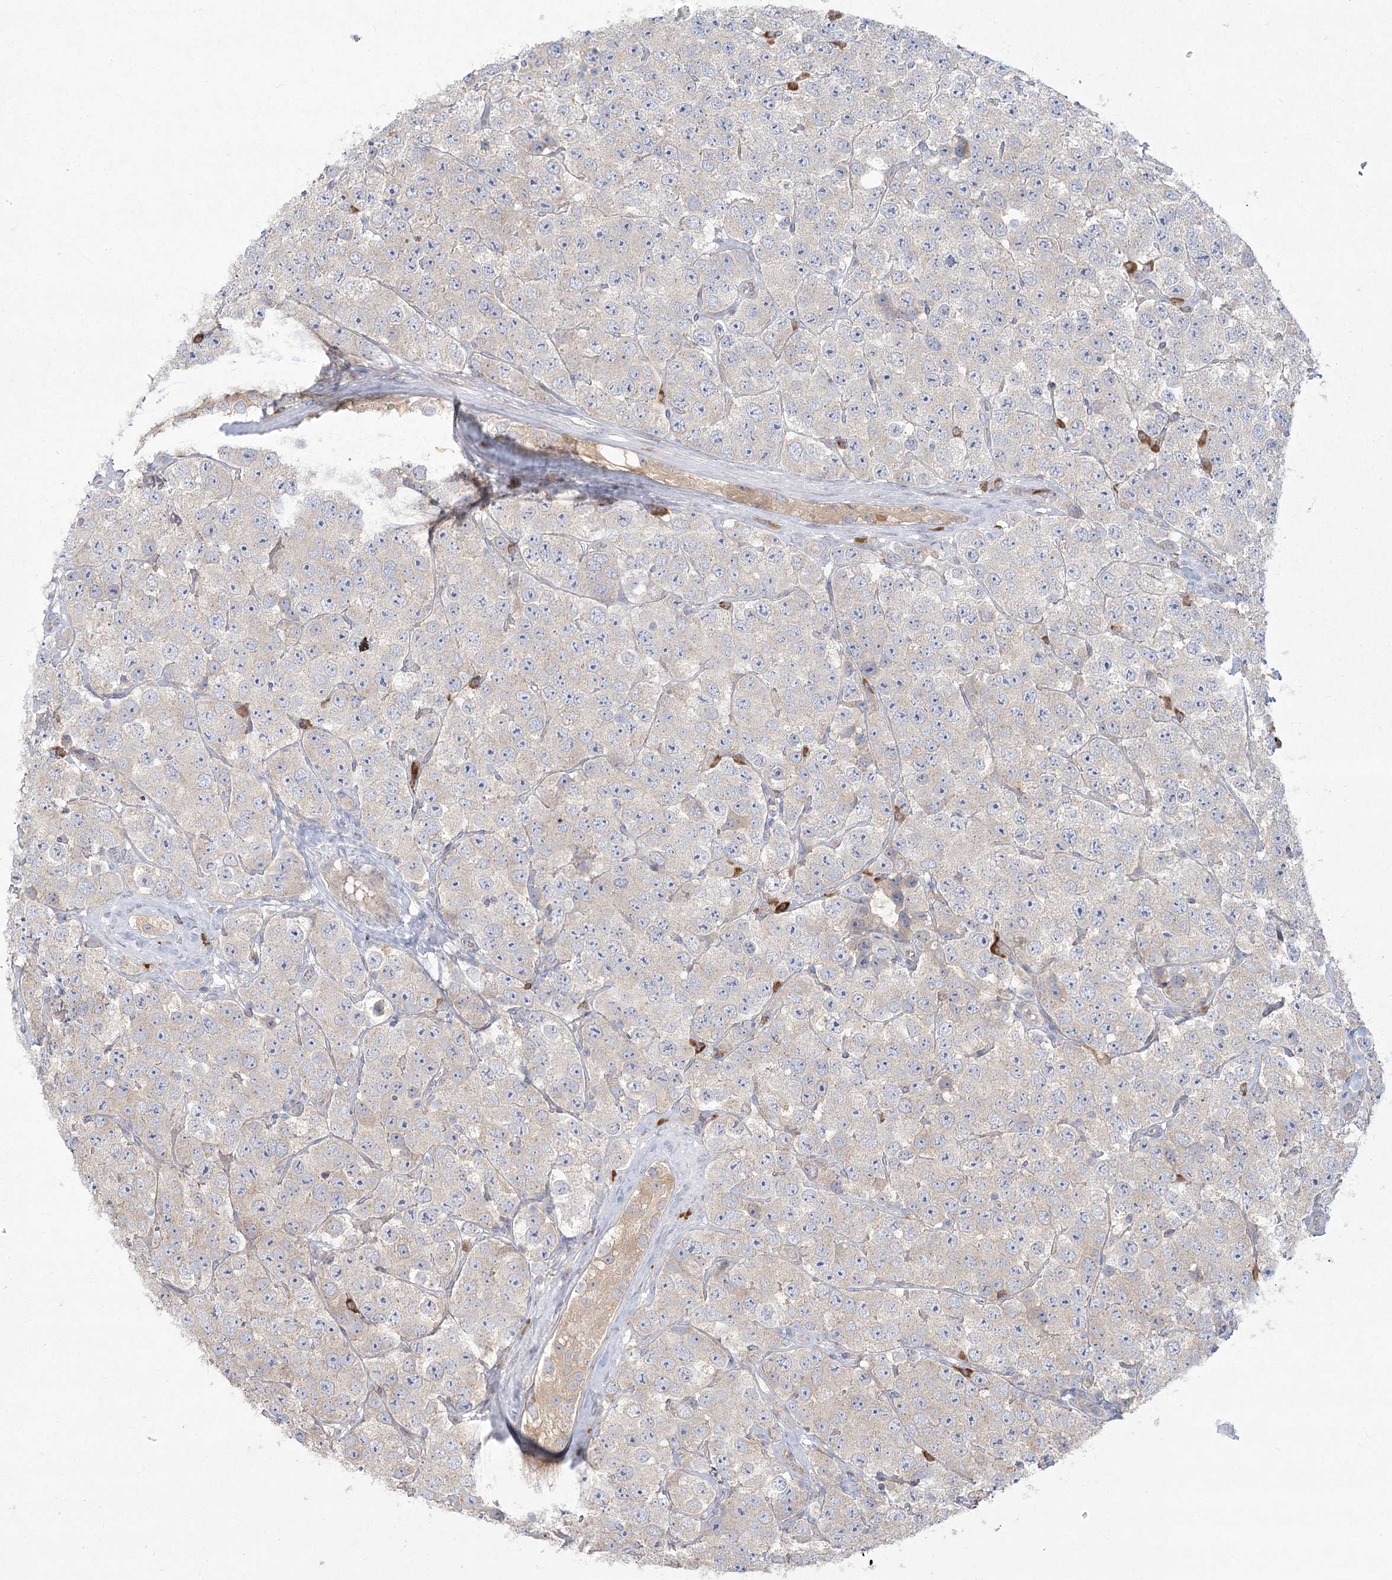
{"staining": {"intensity": "negative", "quantity": "none", "location": "none"}, "tissue": "testis cancer", "cell_type": "Tumor cells", "image_type": "cancer", "snomed": [{"axis": "morphology", "description": "Seminoma, NOS"}, {"axis": "topography", "description": "Testis"}], "caption": "IHC histopathology image of human seminoma (testis) stained for a protein (brown), which exhibits no positivity in tumor cells.", "gene": "CAMTA1", "patient": {"sex": "male", "age": 28}}